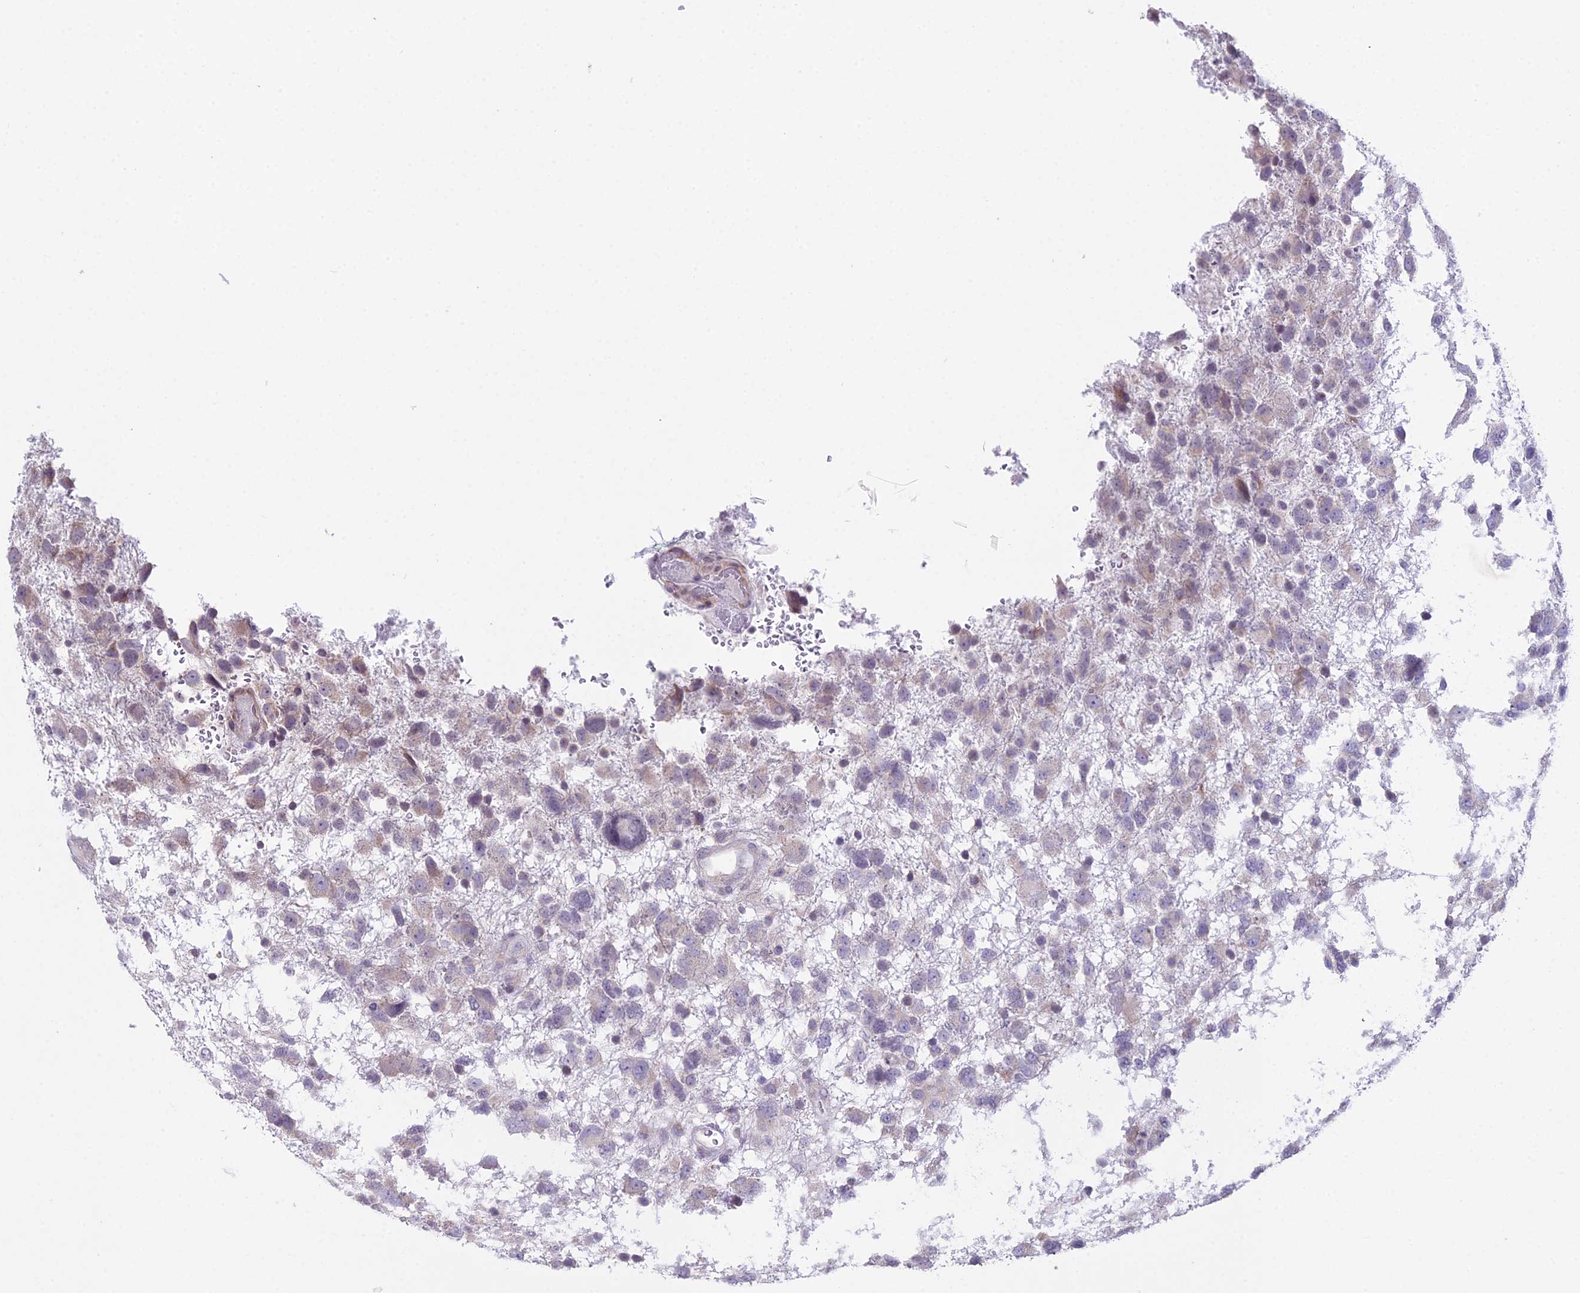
{"staining": {"intensity": "weak", "quantity": "<25%", "location": "cytoplasmic/membranous"}, "tissue": "glioma", "cell_type": "Tumor cells", "image_type": "cancer", "snomed": [{"axis": "morphology", "description": "Glioma, malignant, High grade"}, {"axis": "topography", "description": "Brain"}], "caption": "A high-resolution micrograph shows immunohistochemistry (IHC) staining of malignant glioma (high-grade), which displays no significant expression in tumor cells.", "gene": "RPS26", "patient": {"sex": "male", "age": 61}}